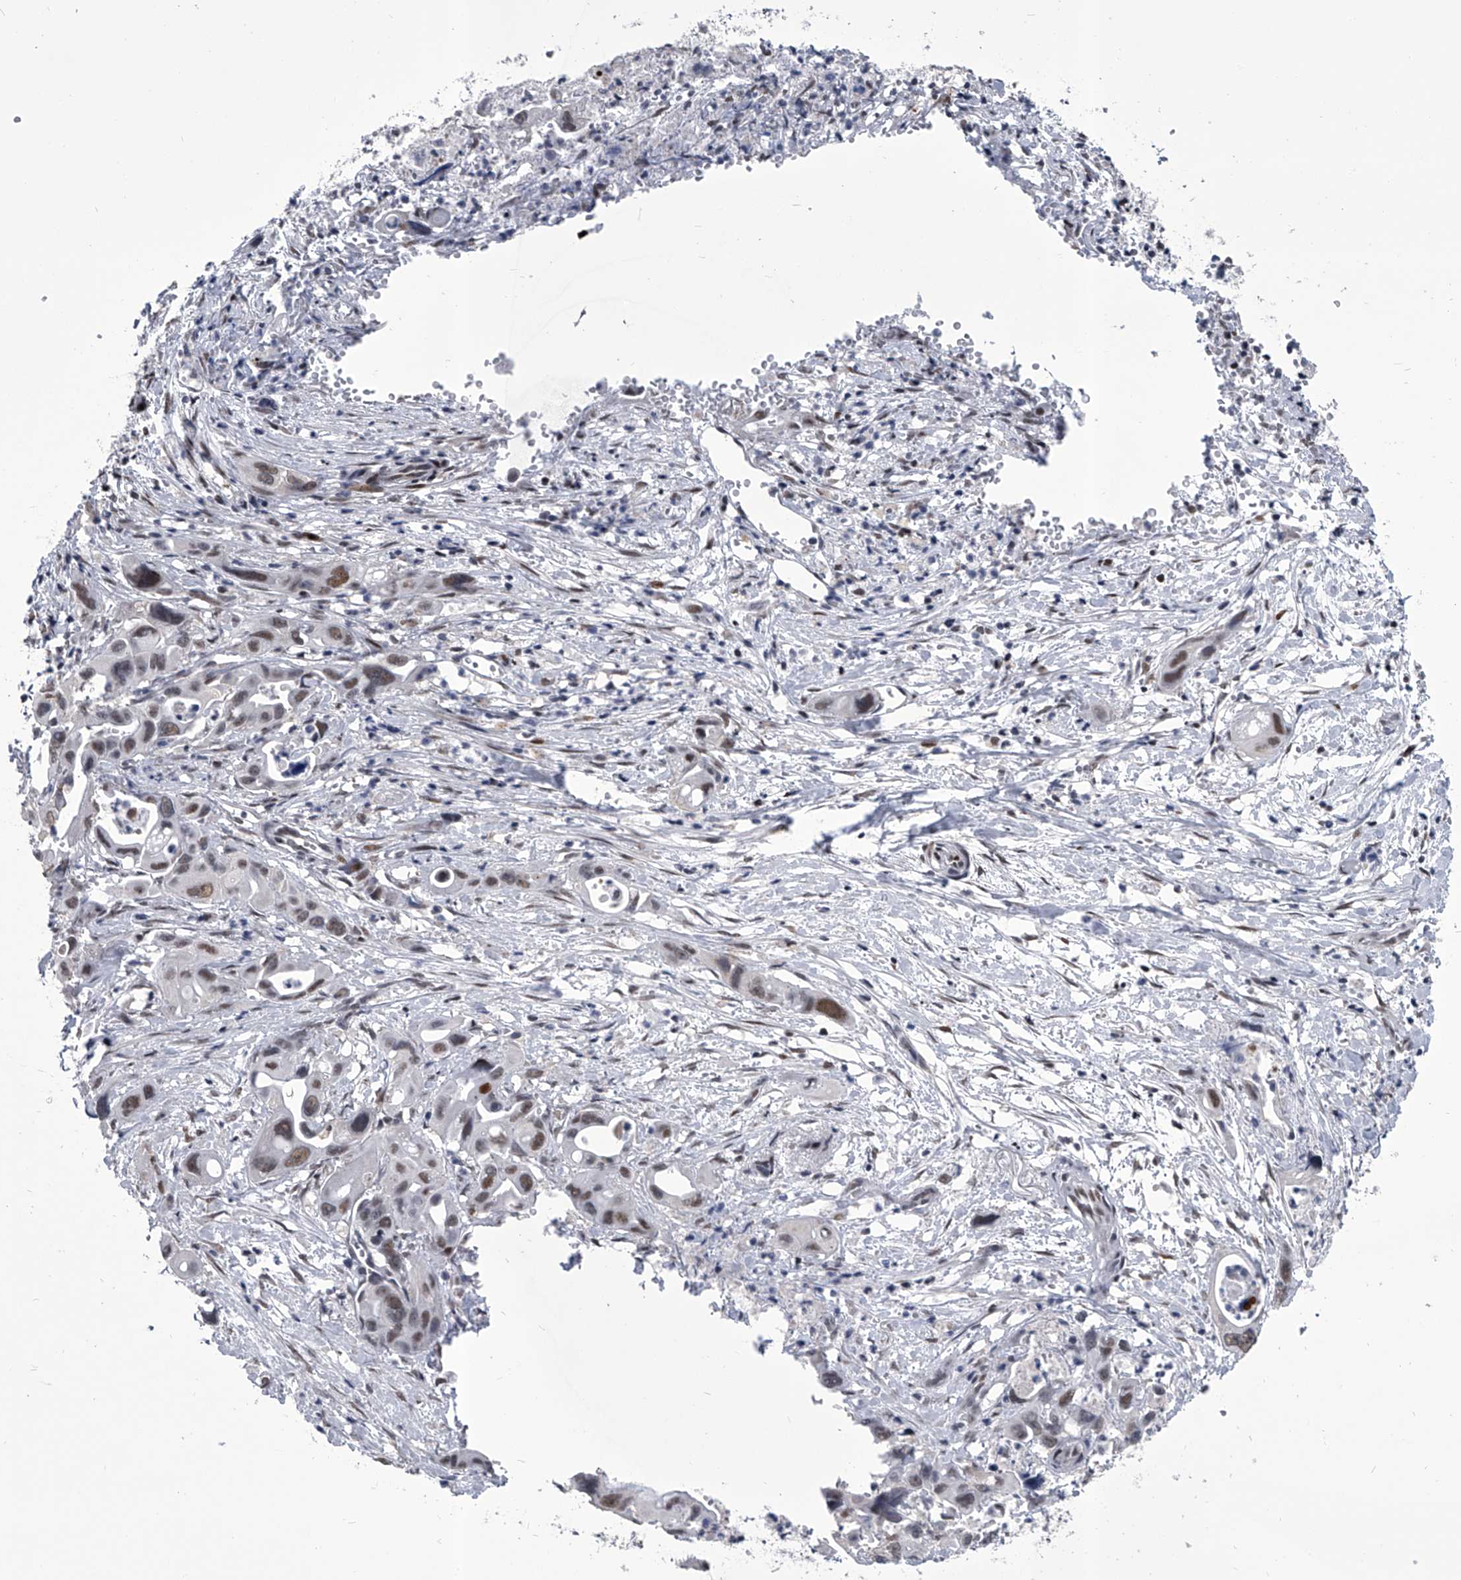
{"staining": {"intensity": "moderate", "quantity": ">75%", "location": "nuclear"}, "tissue": "pancreatic cancer", "cell_type": "Tumor cells", "image_type": "cancer", "snomed": [{"axis": "morphology", "description": "Adenocarcinoma, NOS"}, {"axis": "topography", "description": "Pancreas"}], "caption": "High-power microscopy captured an IHC micrograph of adenocarcinoma (pancreatic), revealing moderate nuclear staining in approximately >75% of tumor cells. (DAB IHC with brightfield microscopy, high magnification).", "gene": "CMTR1", "patient": {"sex": "male", "age": 66}}